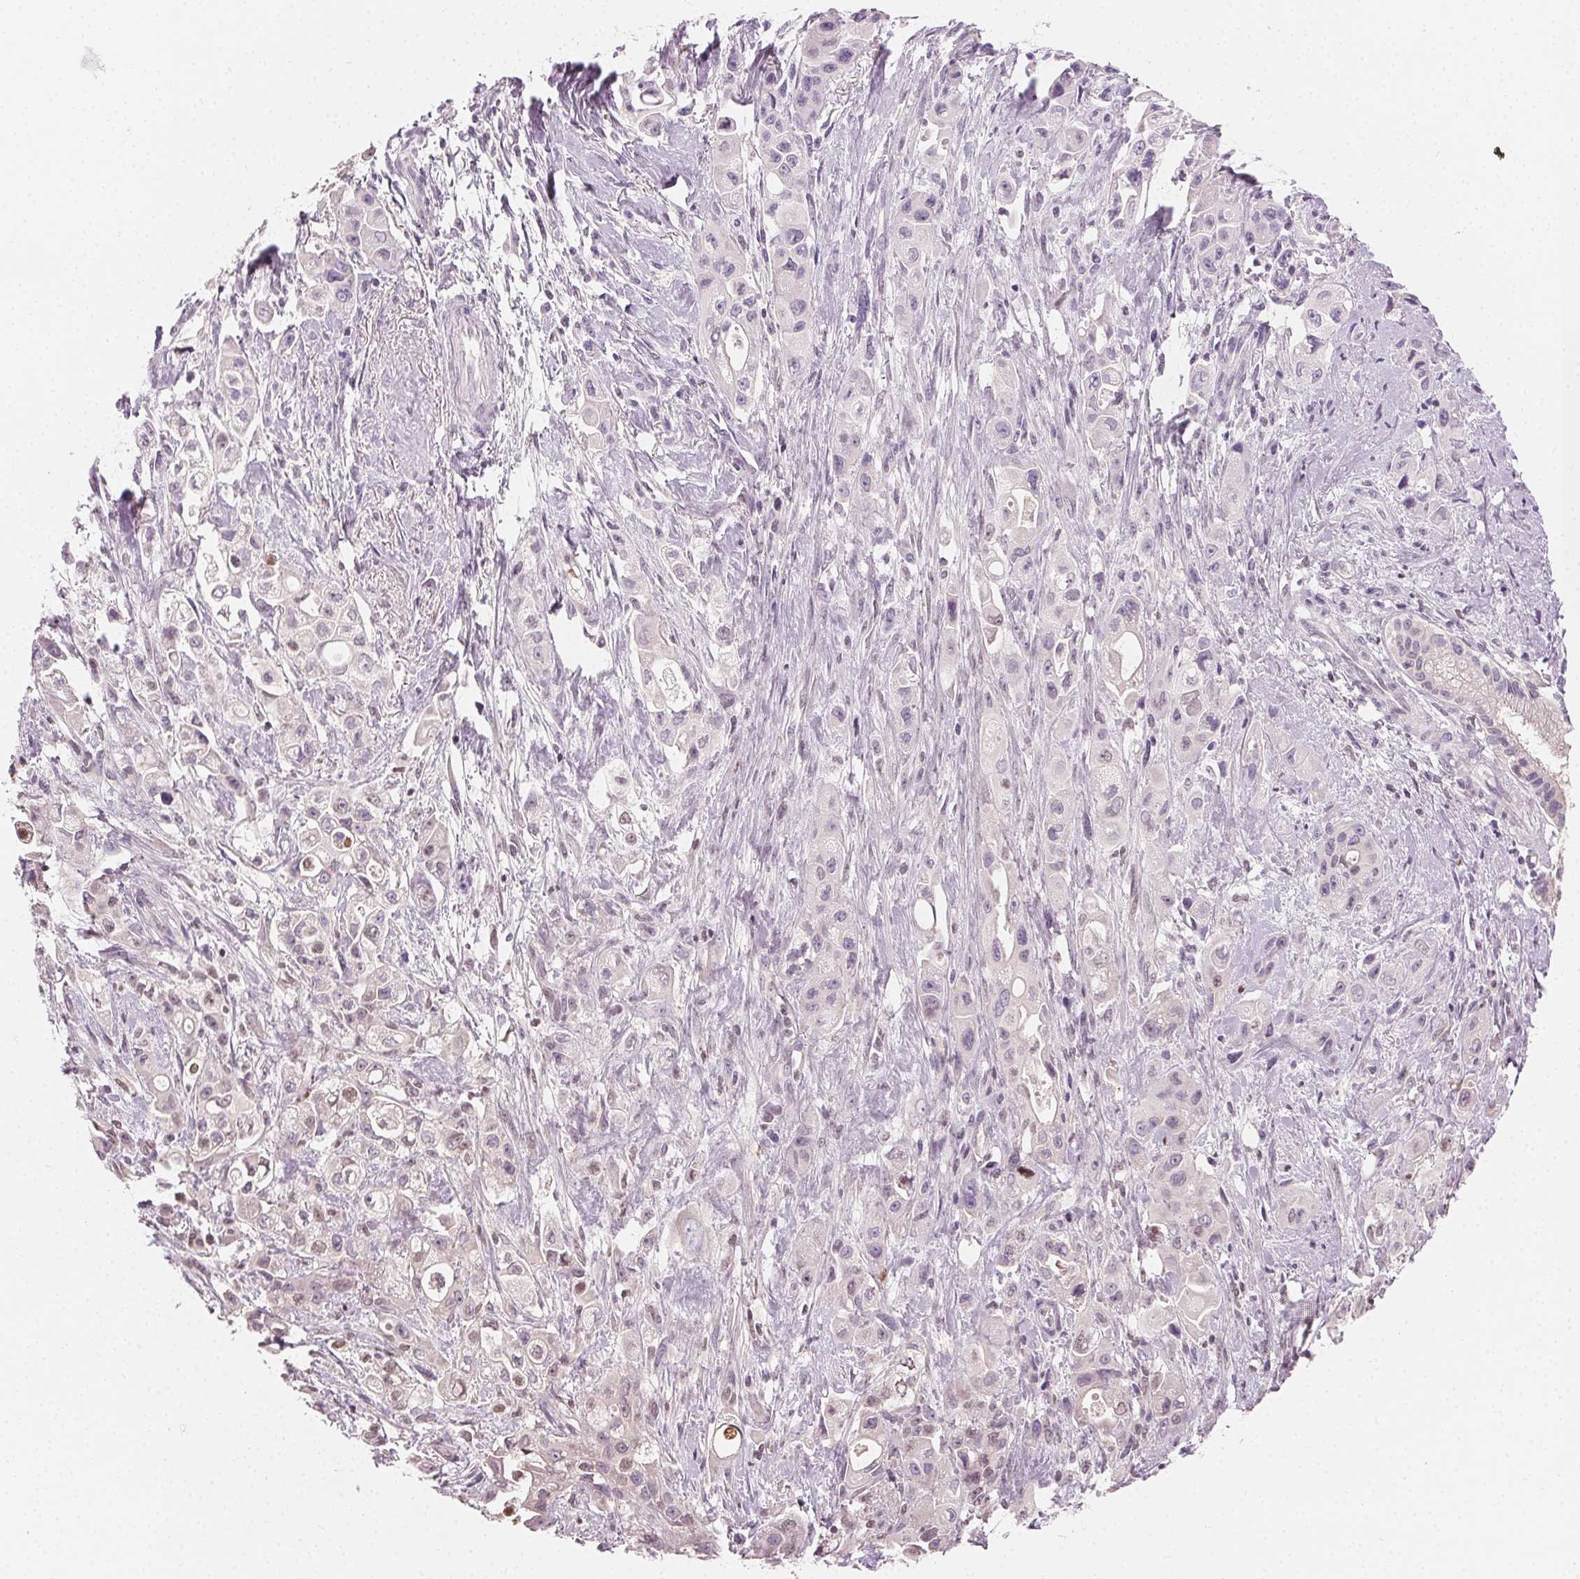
{"staining": {"intensity": "weak", "quantity": "<25%", "location": "nuclear"}, "tissue": "pancreatic cancer", "cell_type": "Tumor cells", "image_type": "cancer", "snomed": [{"axis": "morphology", "description": "Adenocarcinoma, NOS"}, {"axis": "topography", "description": "Pancreas"}], "caption": "Immunohistochemistry of adenocarcinoma (pancreatic) exhibits no expression in tumor cells.", "gene": "AFM", "patient": {"sex": "female", "age": 66}}